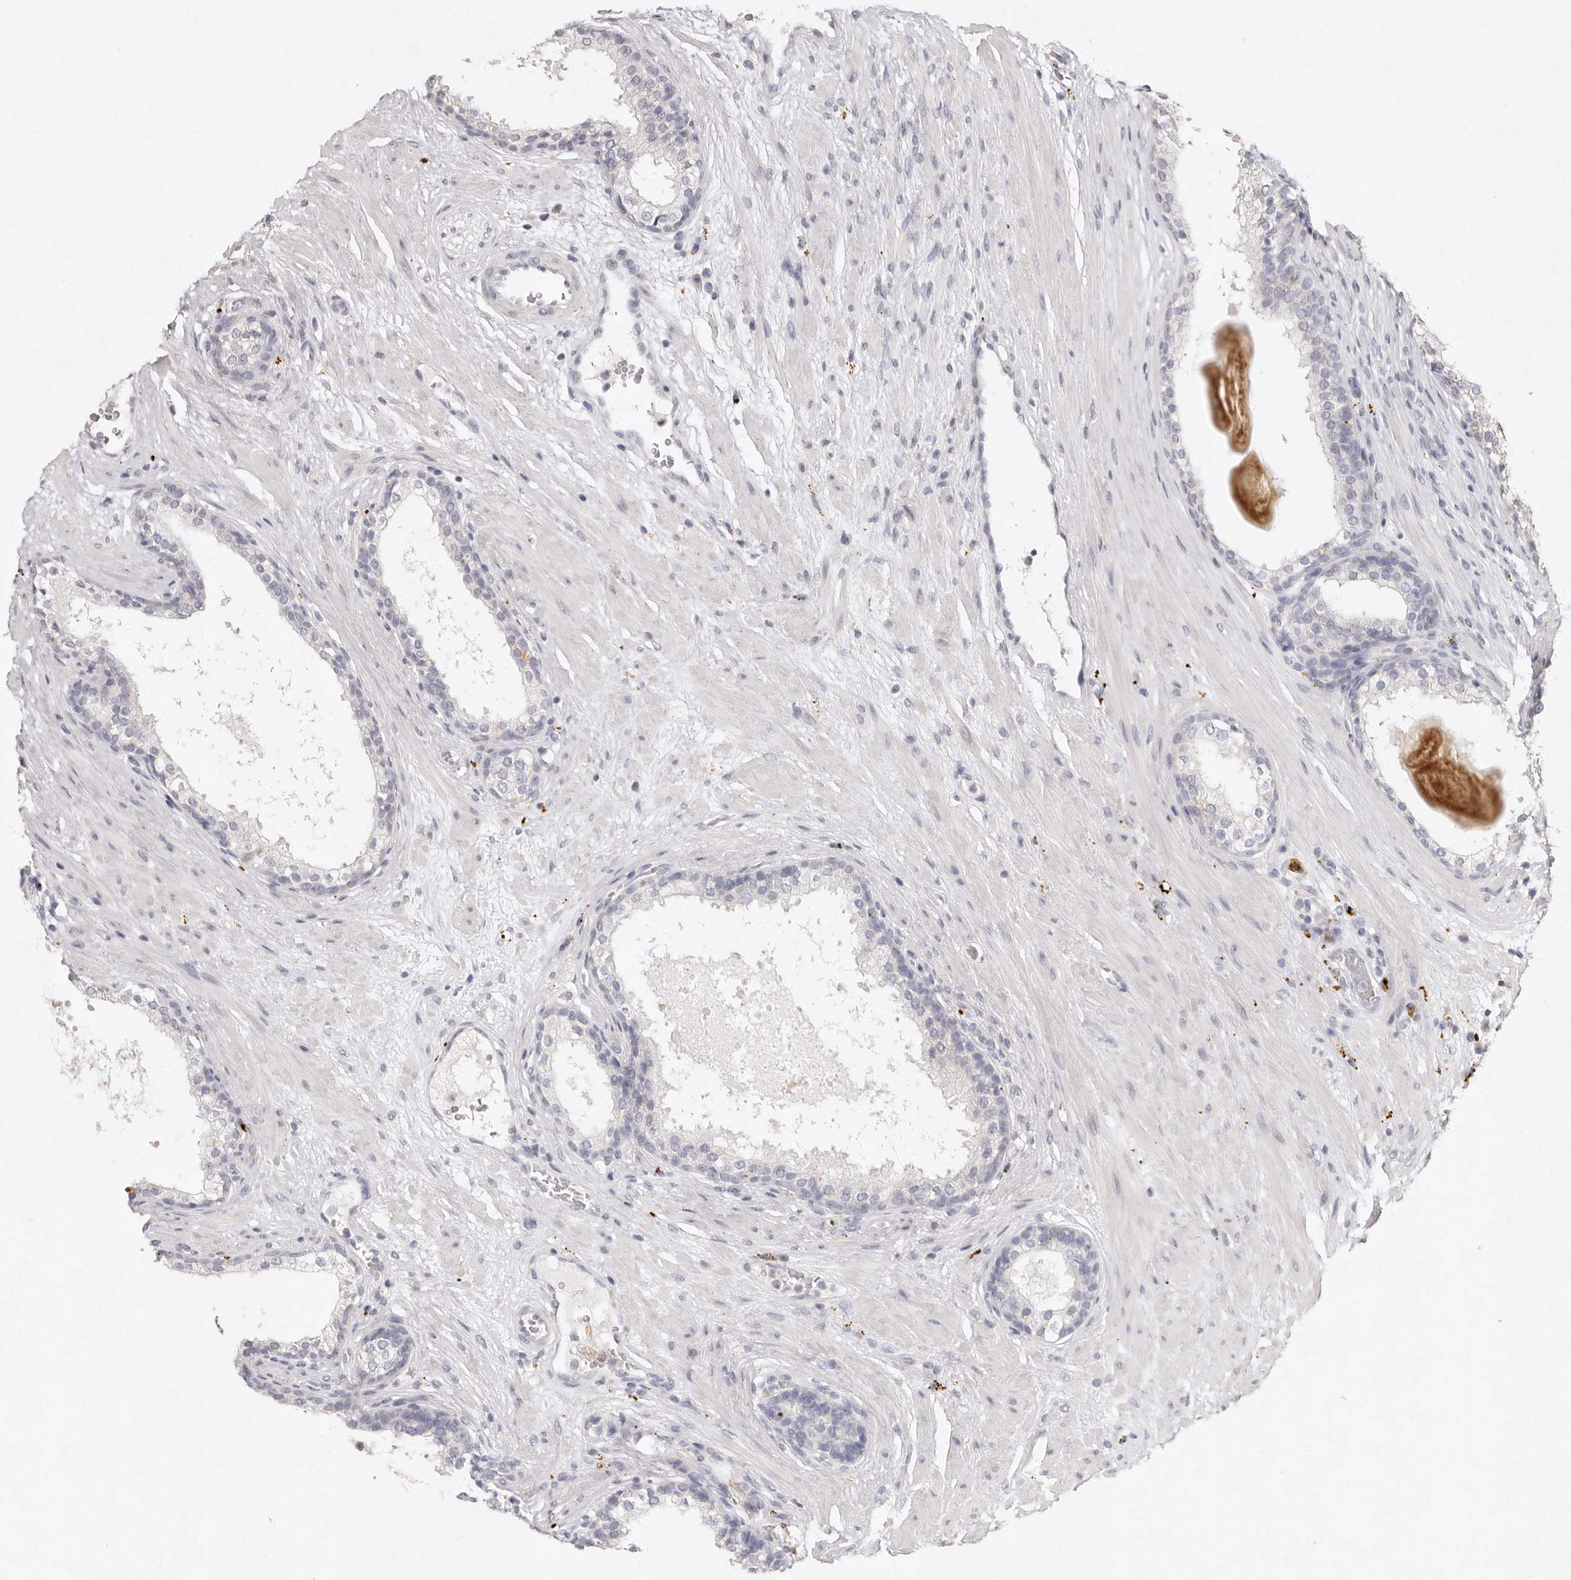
{"staining": {"intensity": "negative", "quantity": "none", "location": "none"}, "tissue": "prostate cancer", "cell_type": "Tumor cells", "image_type": "cancer", "snomed": [{"axis": "morphology", "description": "Adenocarcinoma, High grade"}, {"axis": "topography", "description": "Prostate"}], "caption": "This is a image of immunohistochemistry (IHC) staining of prostate cancer, which shows no staining in tumor cells. (DAB immunohistochemistry (IHC), high magnification).", "gene": "FAM185A", "patient": {"sex": "male", "age": 56}}